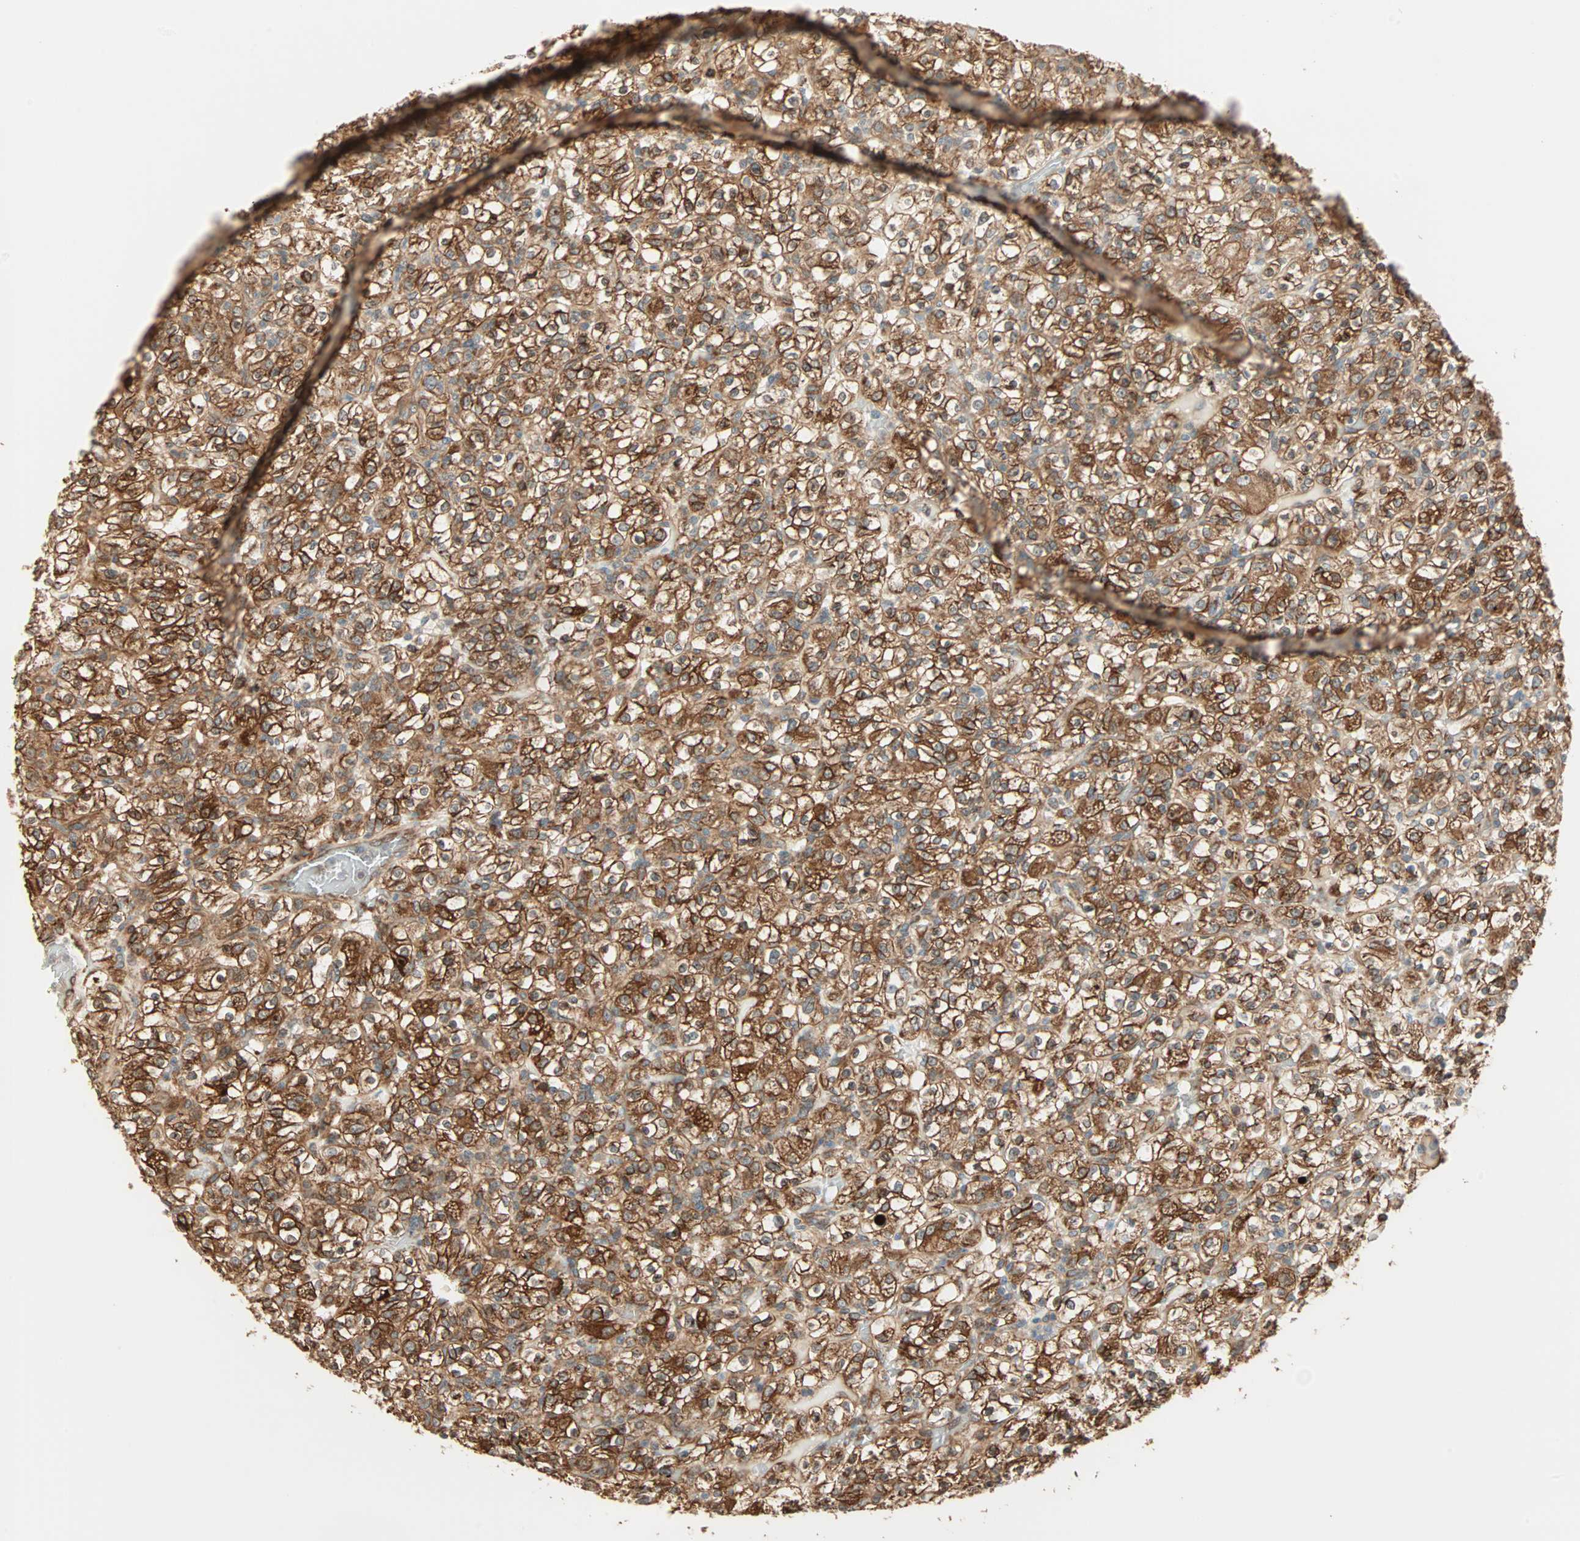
{"staining": {"intensity": "strong", "quantity": ">75%", "location": "cytoplasmic/membranous"}, "tissue": "renal cancer", "cell_type": "Tumor cells", "image_type": "cancer", "snomed": [{"axis": "morphology", "description": "Normal tissue, NOS"}, {"axis": "morphology", "description": "Adenocarcinoma, NOS"}, {"axis": "topography", "description": "Kidney"}], "caption": "Immunohistochemical staining of human adenocarcinoma (renal) reveals high levels of strong cytoplasmic/membranous protein staining in approximately >75% of tumor cells. (DAB (3,3'-diaminobenzidine) IHC, brown staining for protein, blue staining for nuclei).", "gene": "P4HA1", "patient": {"sex": "female", "age": 72}}